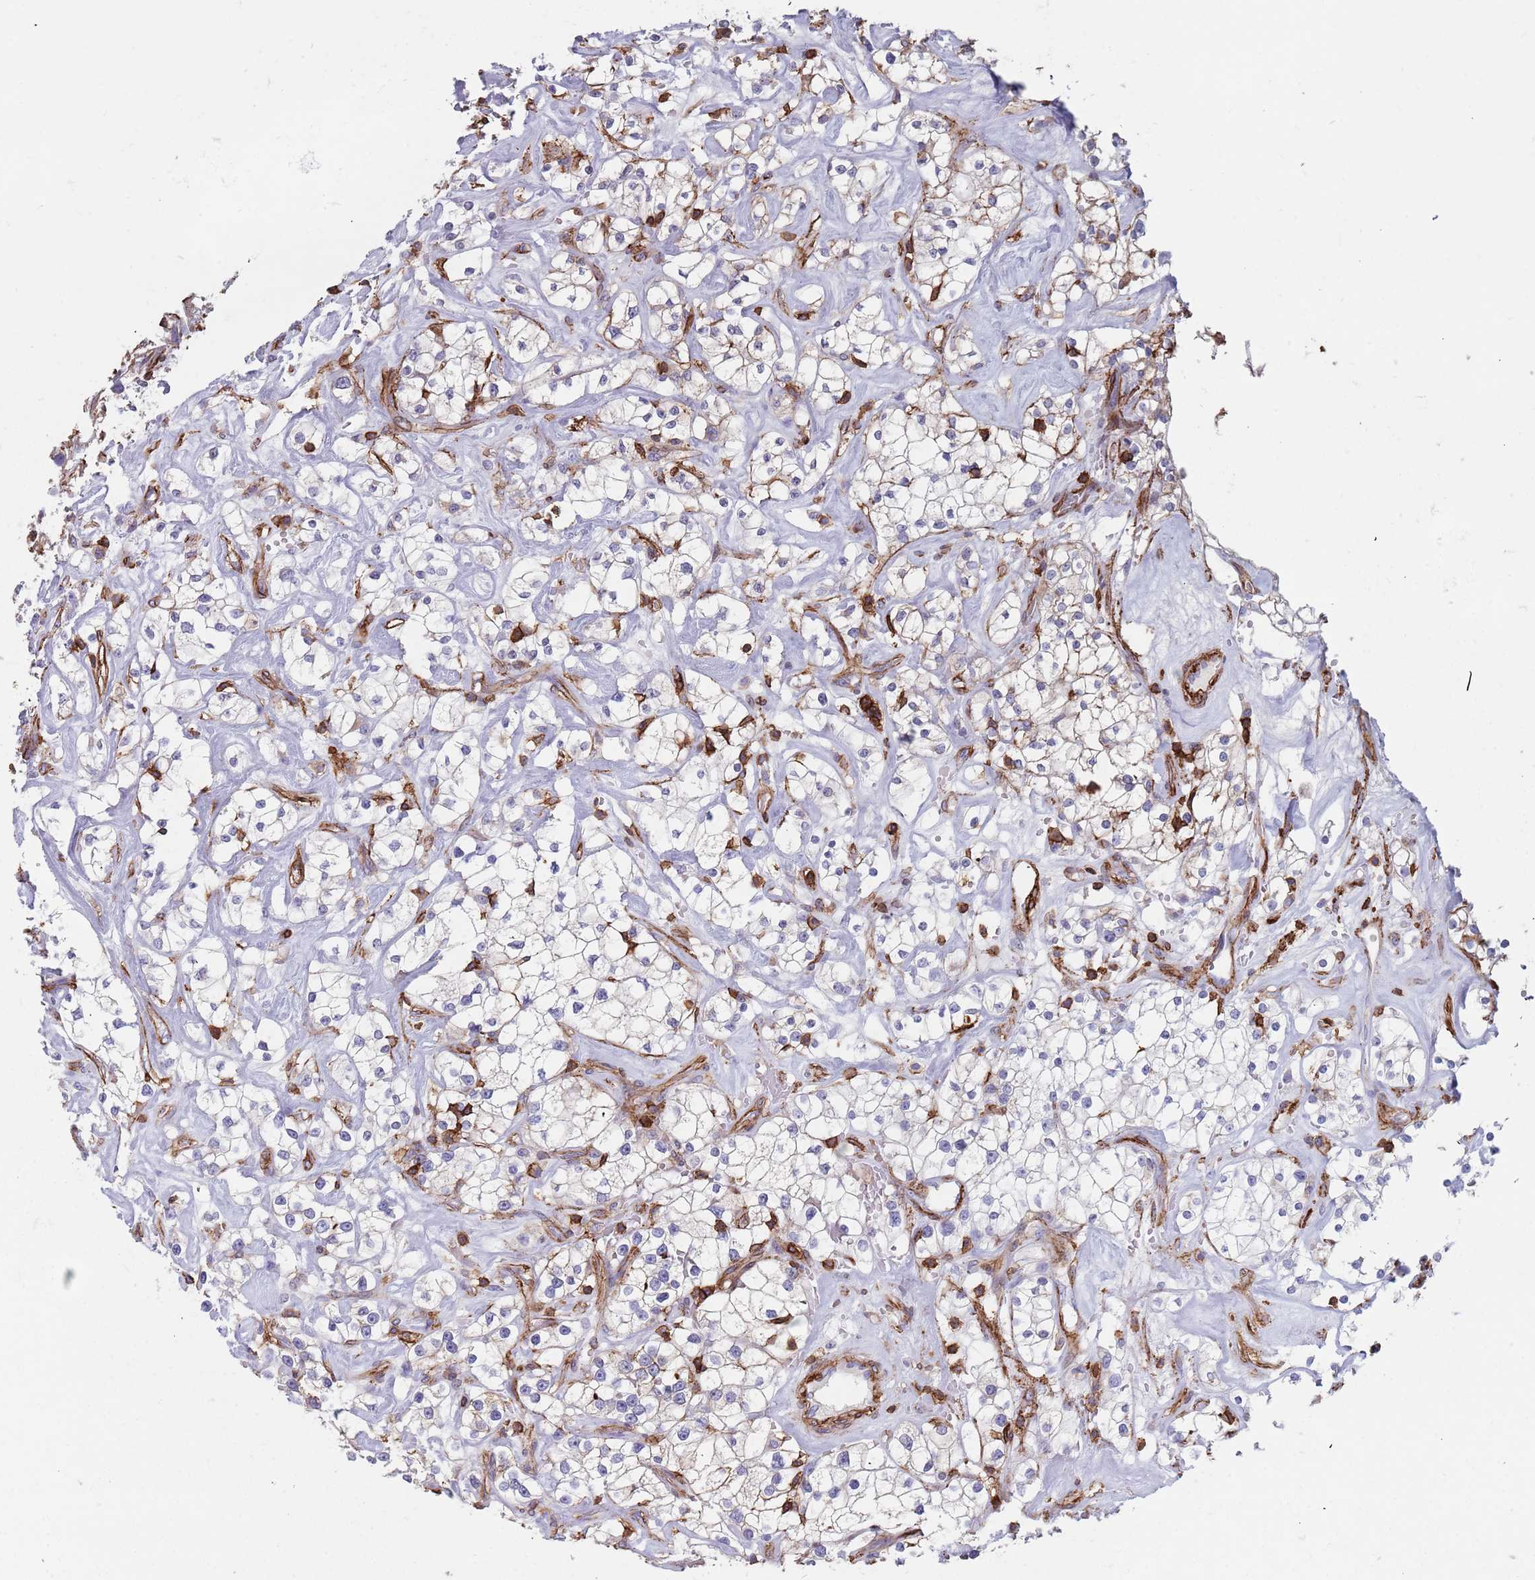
{"staining": {"intensity": "negative", "quantity": "none", "location": "none"}, "tissue": "renal cancer", "cell_type": "Tumor cells", "image_type": "cancer", "snomed": [{"axis": "morphology", "description": "Adenocarcinoma, NOS"}, {"axis": "topography", "description": "Kidney"}], "caption": "Tumor cells show no significant staining in renal adenocarcinoma.", "gene": "RNF144A", "patient": {"sex": "male", "age": 77}}